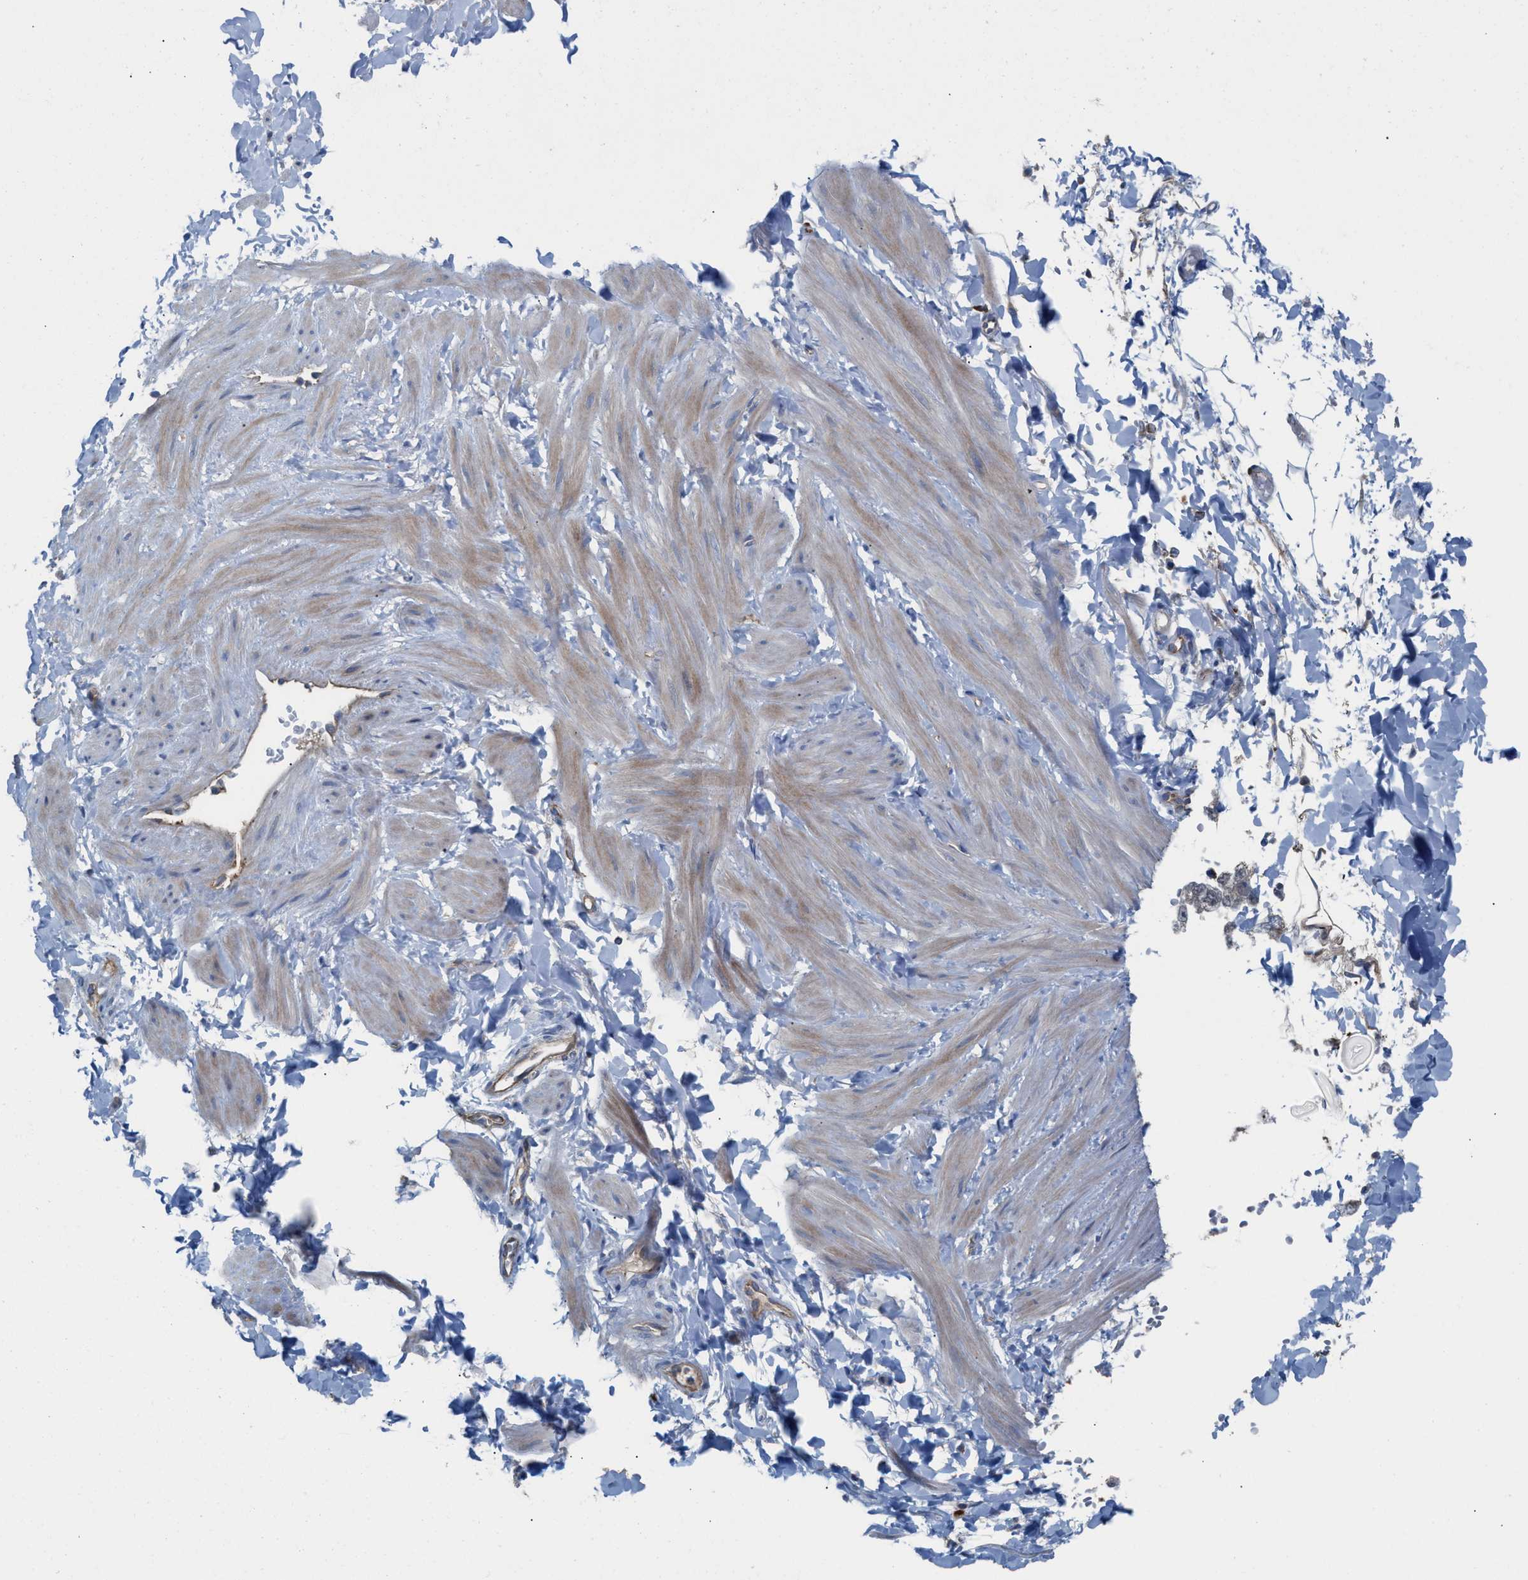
{"staining": {"intensity": "negative", "quantity": "none", "location": "none"}, "tissue": "adipose tissue", "cell_type": "Adipocytes", "image_type": "normal", "snomed": [{"axis": "morphology", "description": "Normal tissue, NOS"}, {"axis": "topography", "description": "Adipose tissue"}, {"axis": "topography", "description": "Vascular tissue"}, {"axis": "topography", "description": "Peripheral nerve tissue"}], "caption": "DAB immunohistochemical staining of unremarkable adipose tissue demonstrates no significant positivity in adipocytes.", "gene": "MRM1", "patient": {"sex": "male", "age": 25}}